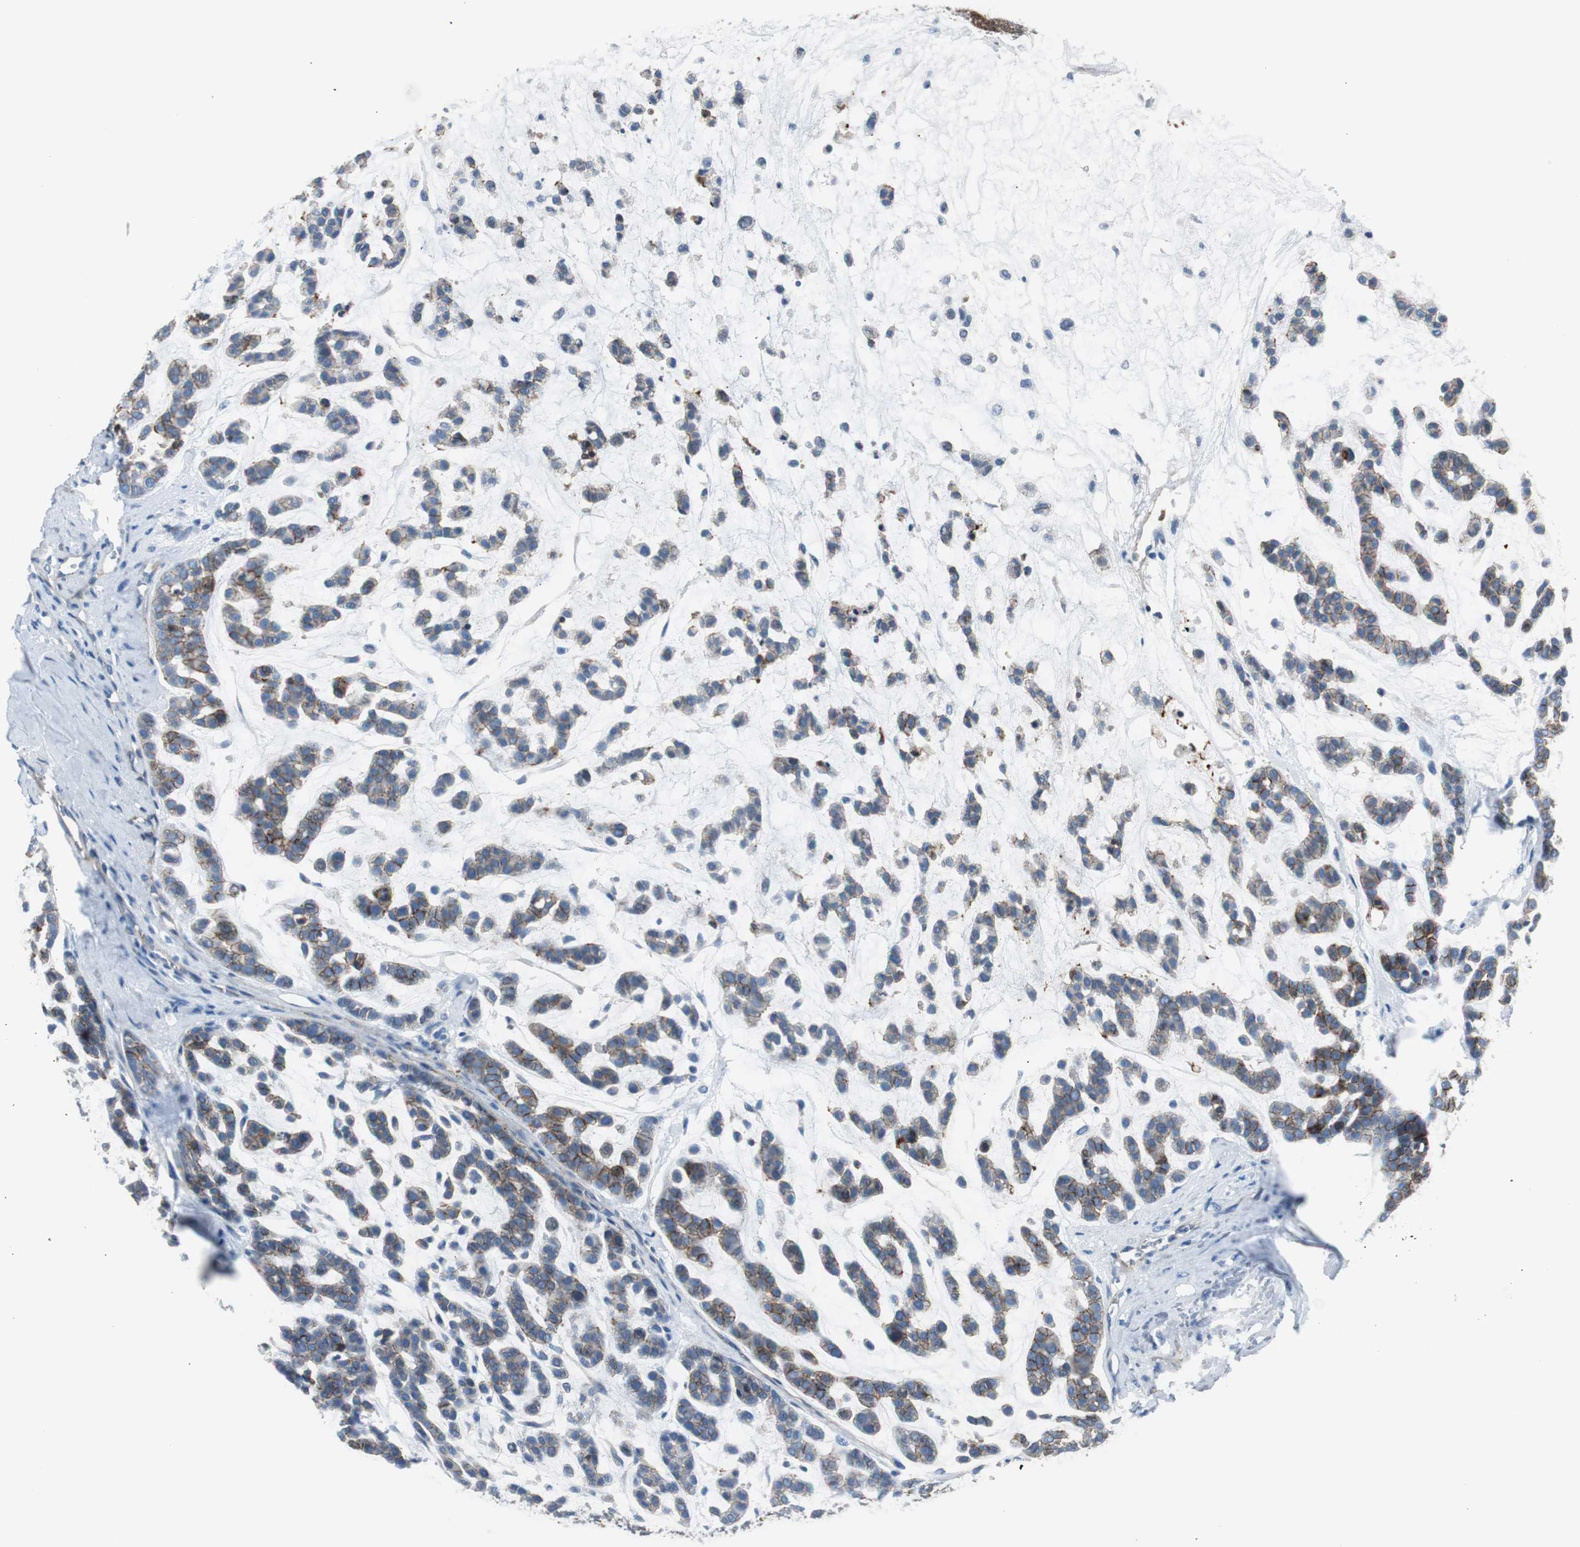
{"staining": {"intensity": "moderate", "quantity": ">75%", "location": "cytoplasmic/membranous"}, "tissue": "head and neck cancer", "cell_type": "Tumor cells", "image_type": "cancer", "snomed": [{"axis": "morphology", "description": "Adenocarcinoma, NOS"}, {"axis": "morphology", "description": "Adenoma, NOS"}, {"axis": "topography", "description": "Head-Neck"}], "caption": "Protein positivity by IHC shows moderate cytoplasmic/membranous positivity in approximately >75% of tumor cells in head and neck cancer (adenoma). The staining was performed using DAB (3,3'-diaminobenzidine) to visualize the protein expression in brown, while the nuclei were stained in blue with hematoxylin (Magnification: 20x).", "gene": "STXBP4", "patient": {"sex": "female", "age": 55}}